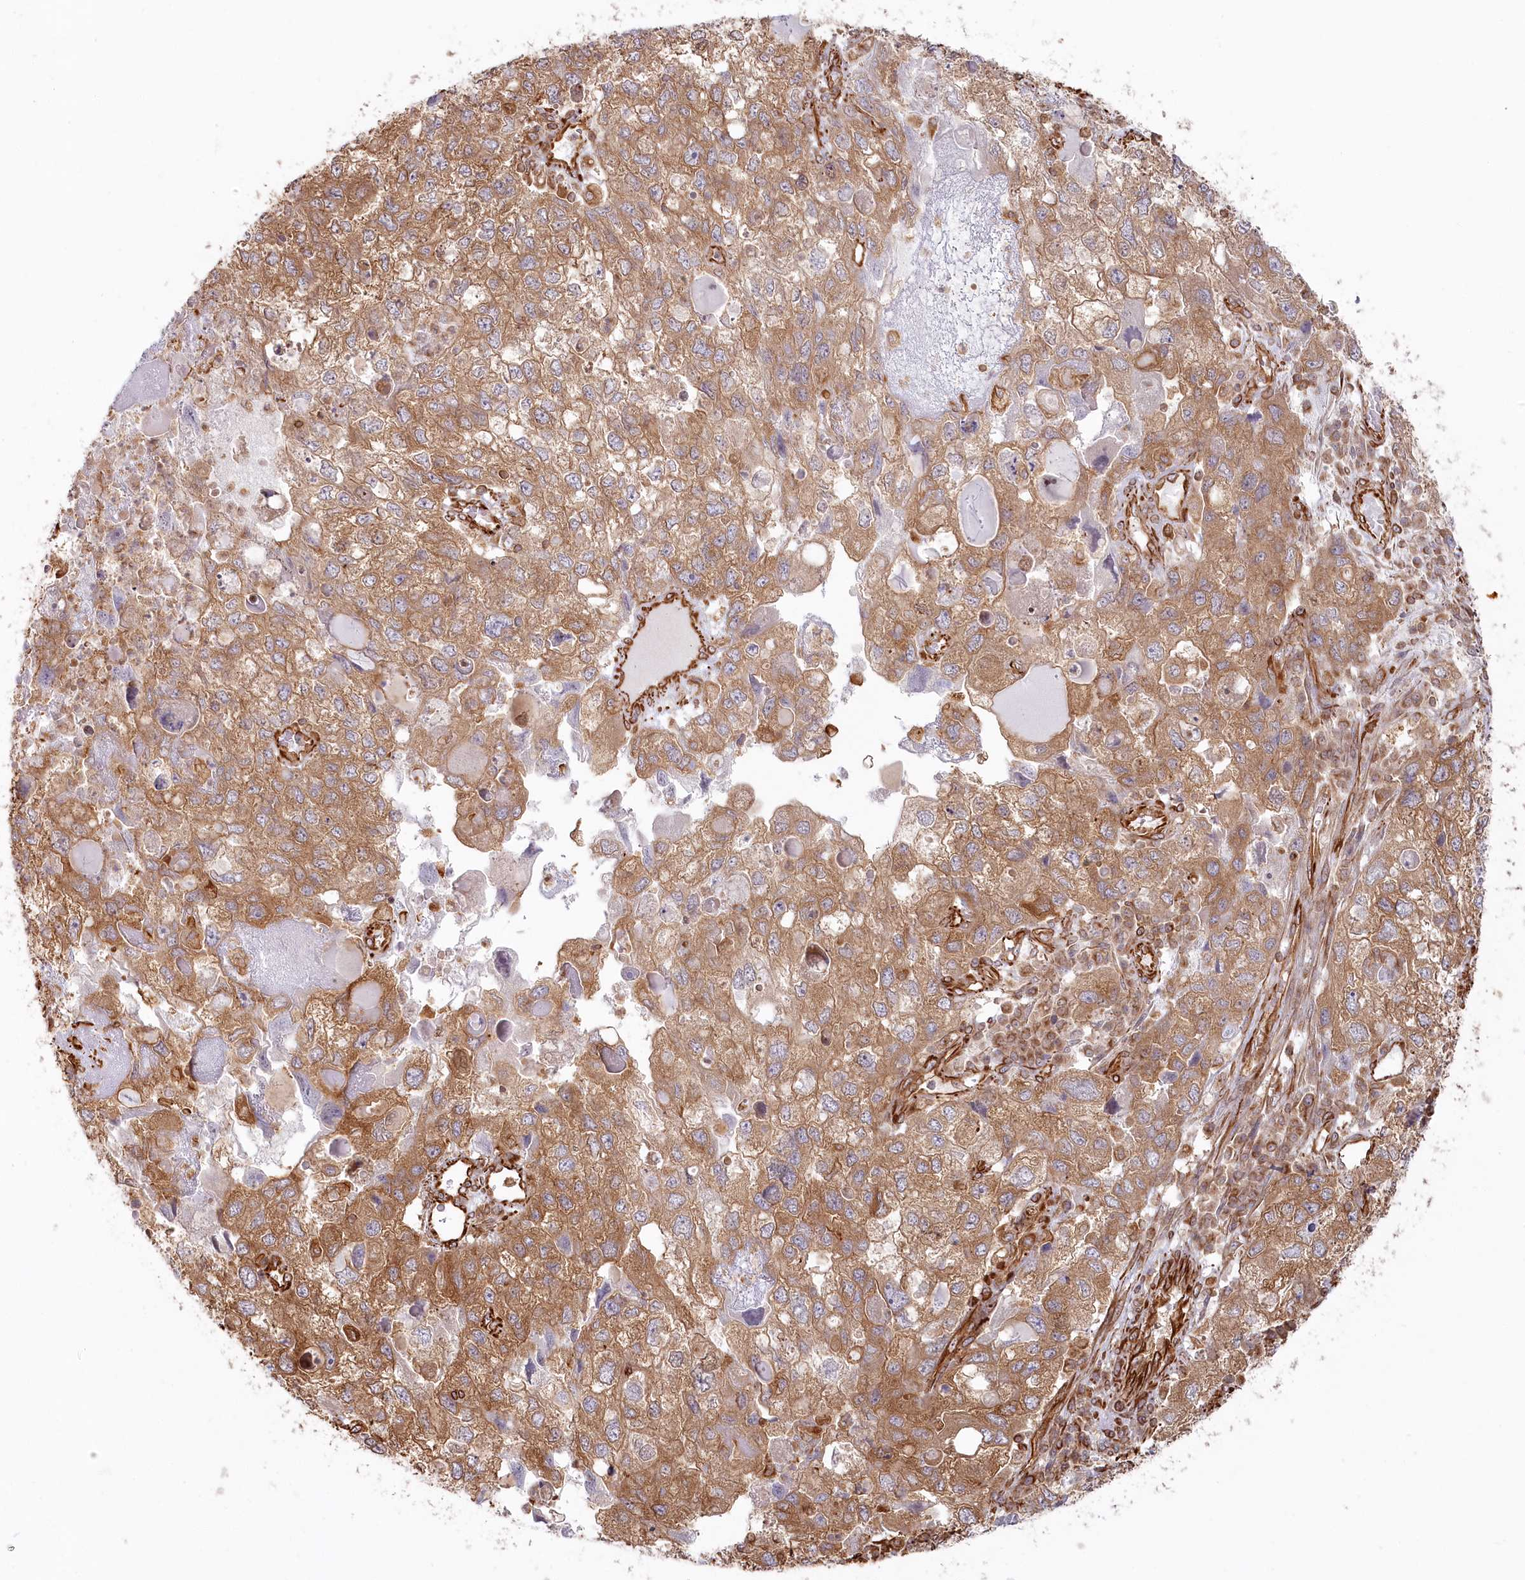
{"staining": {"intensity": "moderate", "quantity": ">75%", "location": "cytoplasmic/membranous"}, "tissue": "endometrial cancer", "cell_type": "Tumor cells", "image_type": "cancer", "snomed": [{"axis": "morphology", "description": "Adenocarcinoma, NOS"}, {"axis": "topography", "description": "Endometrium"}], "caption": "Endometrial cancer (adenocarcinoma) was stained to show a protein in brown. There is medium levels of moderate cytoplasmic/membranous expression in approximately >75% of tumor cells. (DAB IHC, brown staining for protein, blue staining for nuclei).", "gene": "TTC1", "patient": {"sex": "female", "age": 49}}